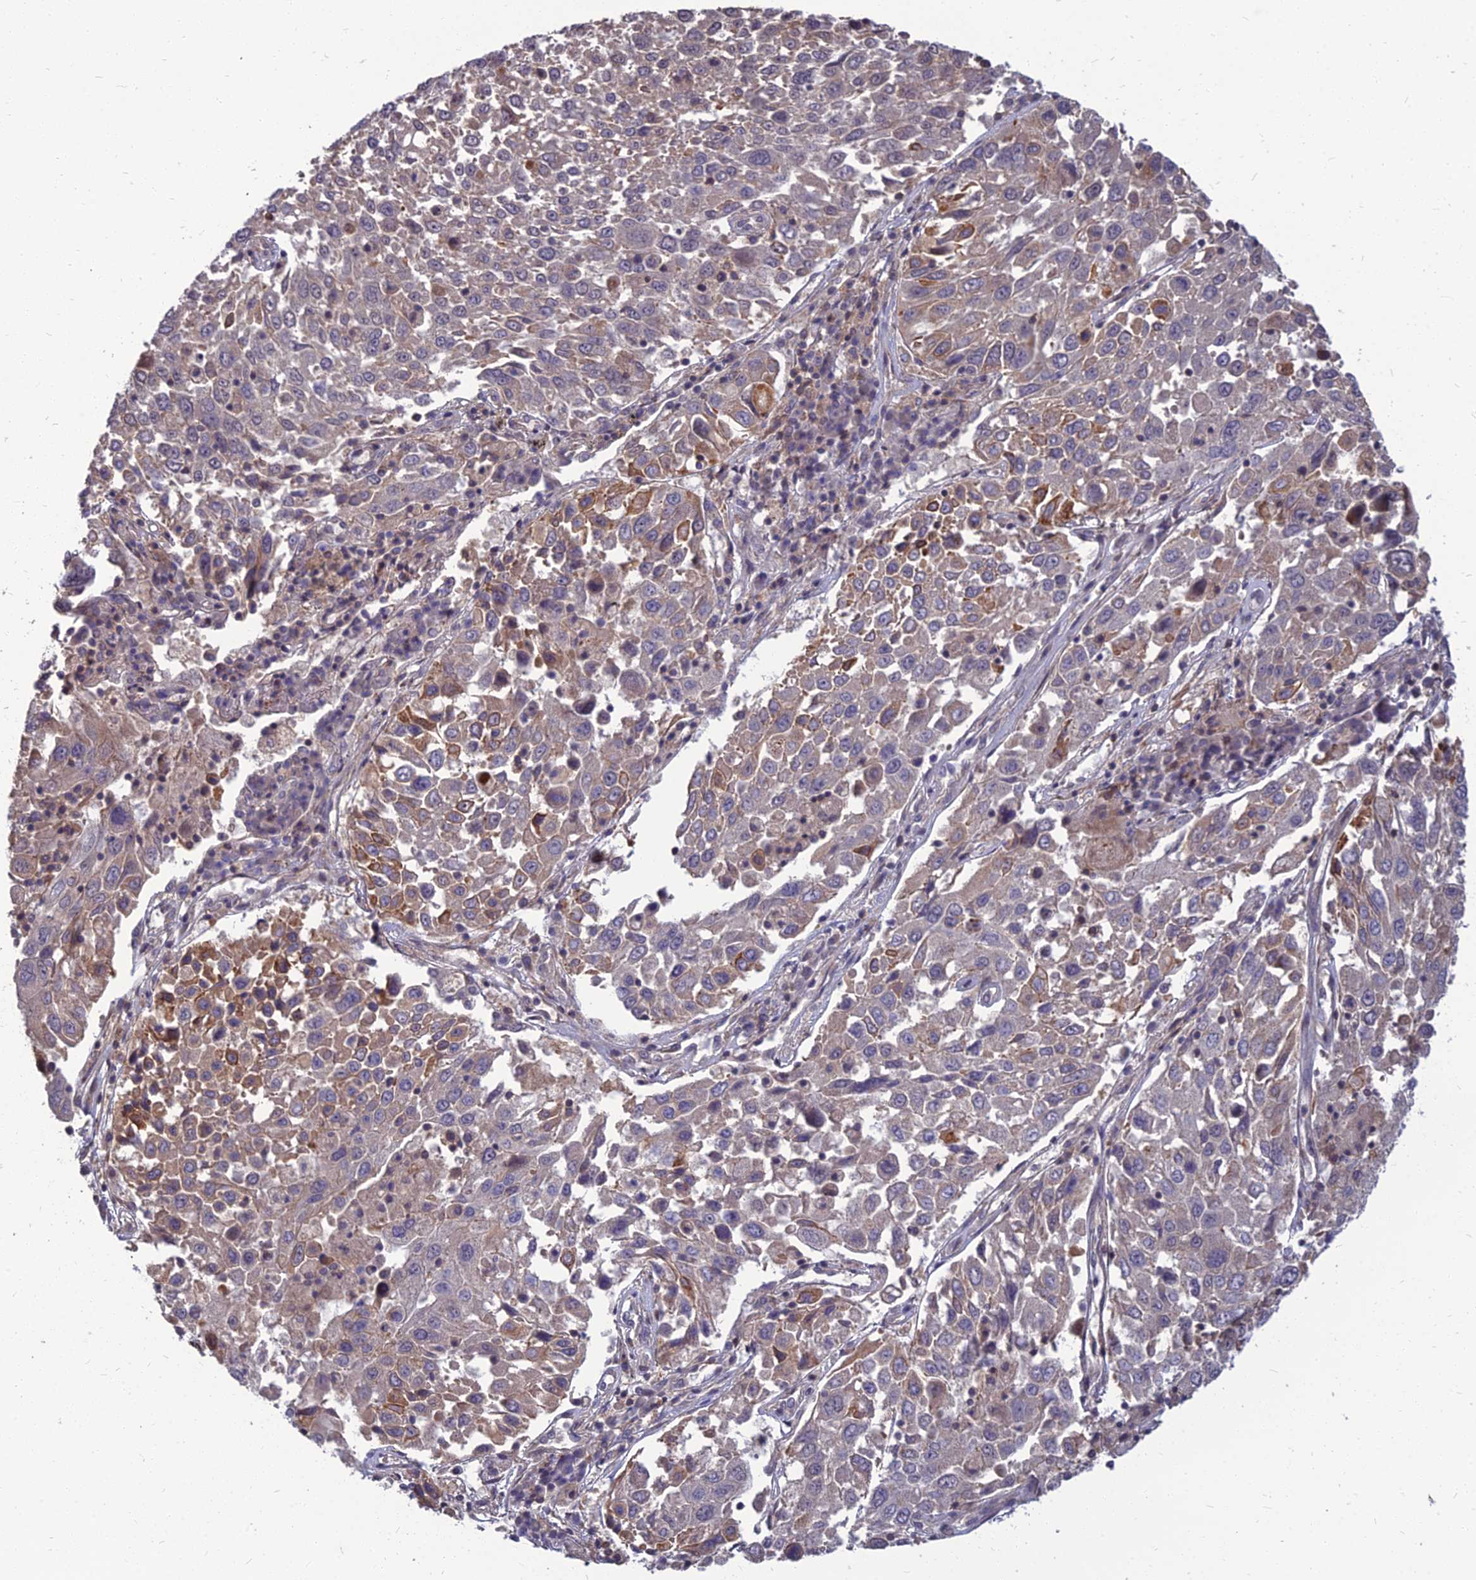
{"staining": {"intensity": "moderate", "quantity": "<25%", "location": "cytoplasmic/membranous"}, "tissue": "lung cancer", "cell_type": "Tumor cells", "image_type": "cancer", "snomed": [{"axis": "morphology", "description": "Squamous cell carcinoma, NOS"}, {"axis": "topography", "description": "Lung"}], "caption": "Immunohistochemical staining of squamous cell carcinoma (lung) displays low levels of moderate cytoplasmic/membranous staining in approximately <25% of tumor cells.", "gene": "OPA3", "patient": {"sex": "male", "age": 65}}